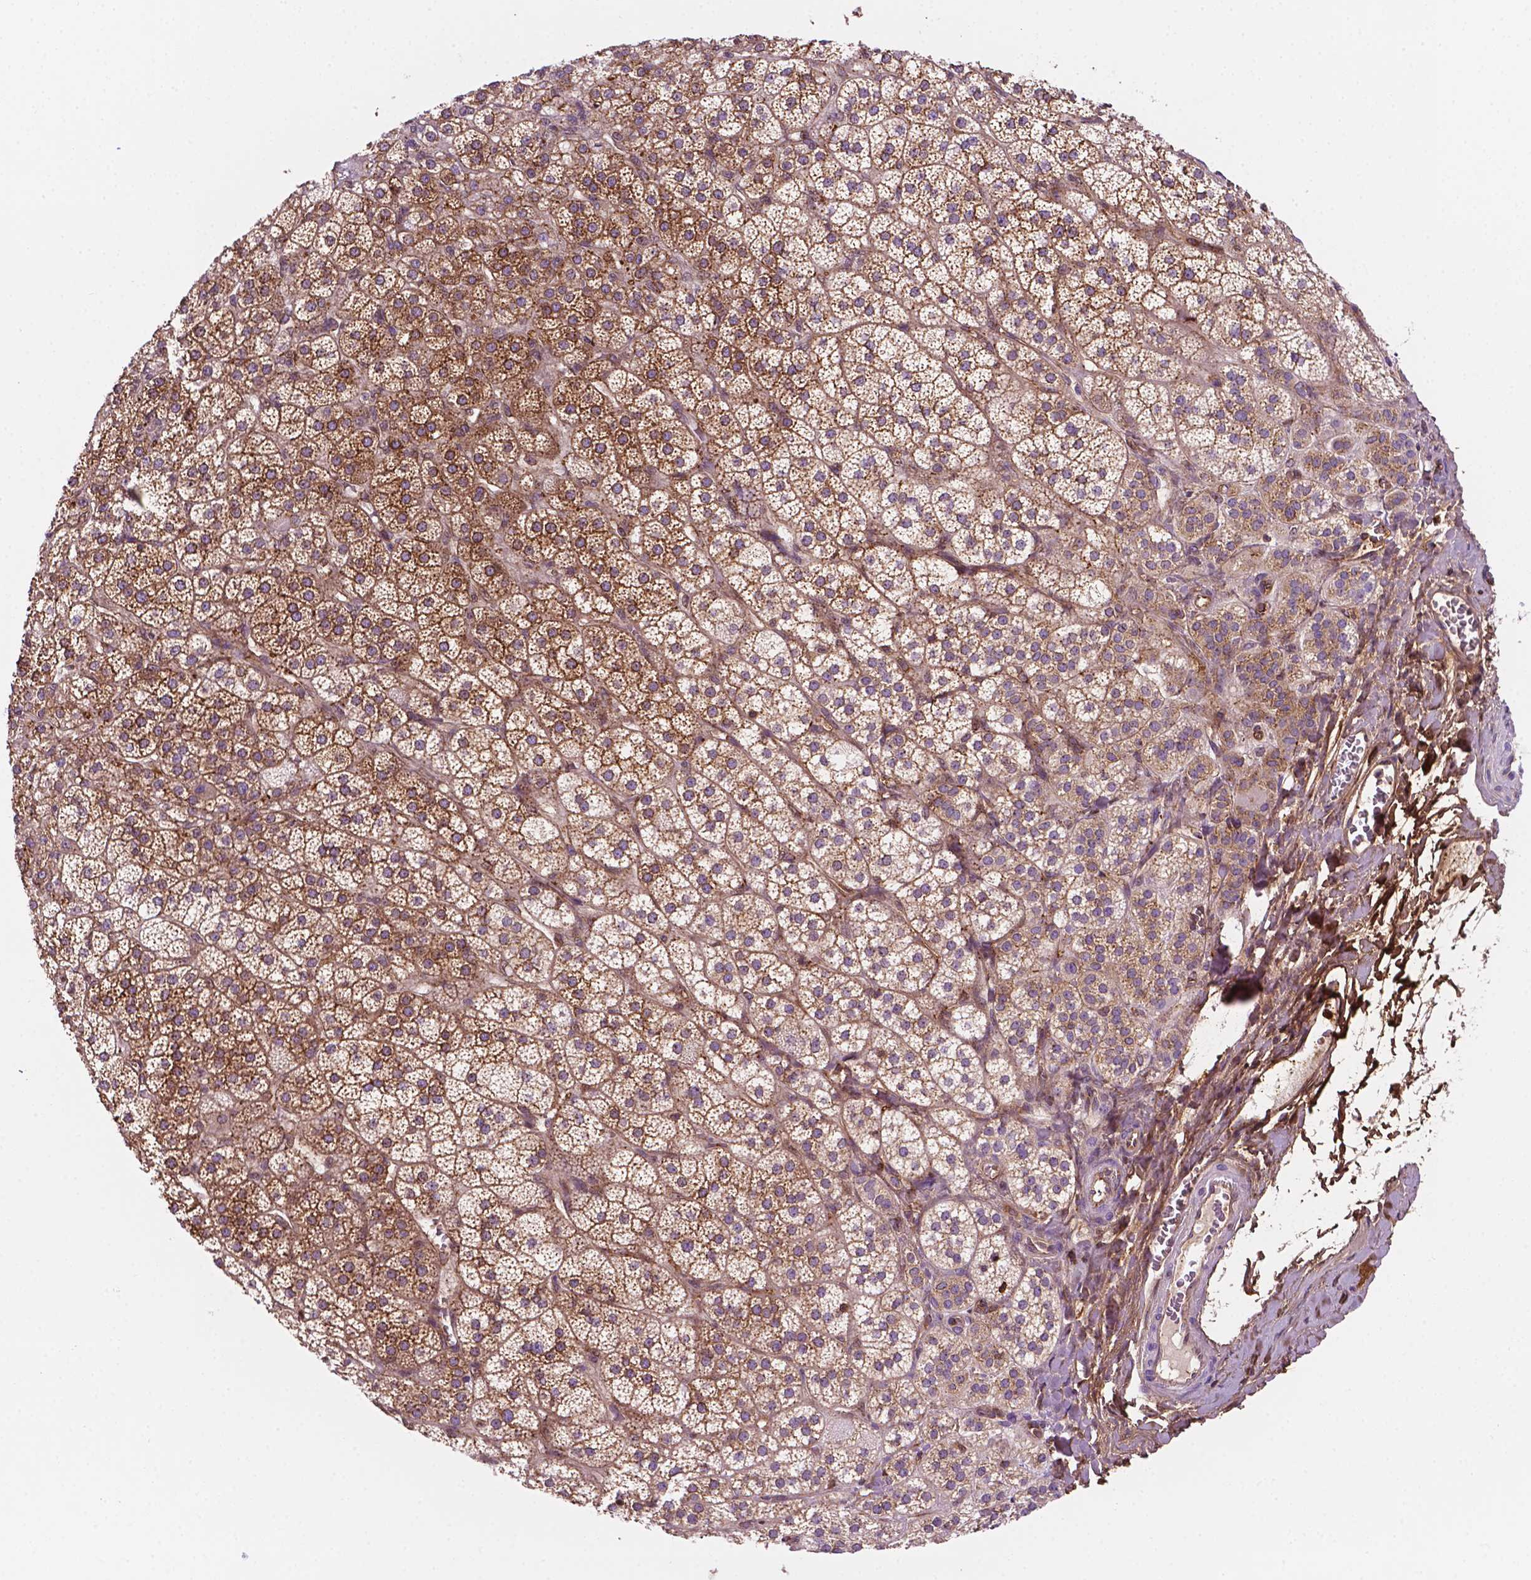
{"staining": {"intensity": "moderate", "quantity": "25%-75%", "location": "cytoplasmic/membranous"}, "tissue": "adrenal gland", "cell_type": "Glandular cells", "image_type": "normal", "snomed": [{"axis": "morphology", "description": "Normal tissue, NOS"}, {"axis": "topography", "description": "Adrenal gland"}], "caption": "IHC (DAB) staining of normal human adrenal gland shows moderate cytoplasmic/membranous protein positivity in about 25%-75% of glandular cells.", "gene": "DCN", "patient": {"sex": "female", "age": 60}}